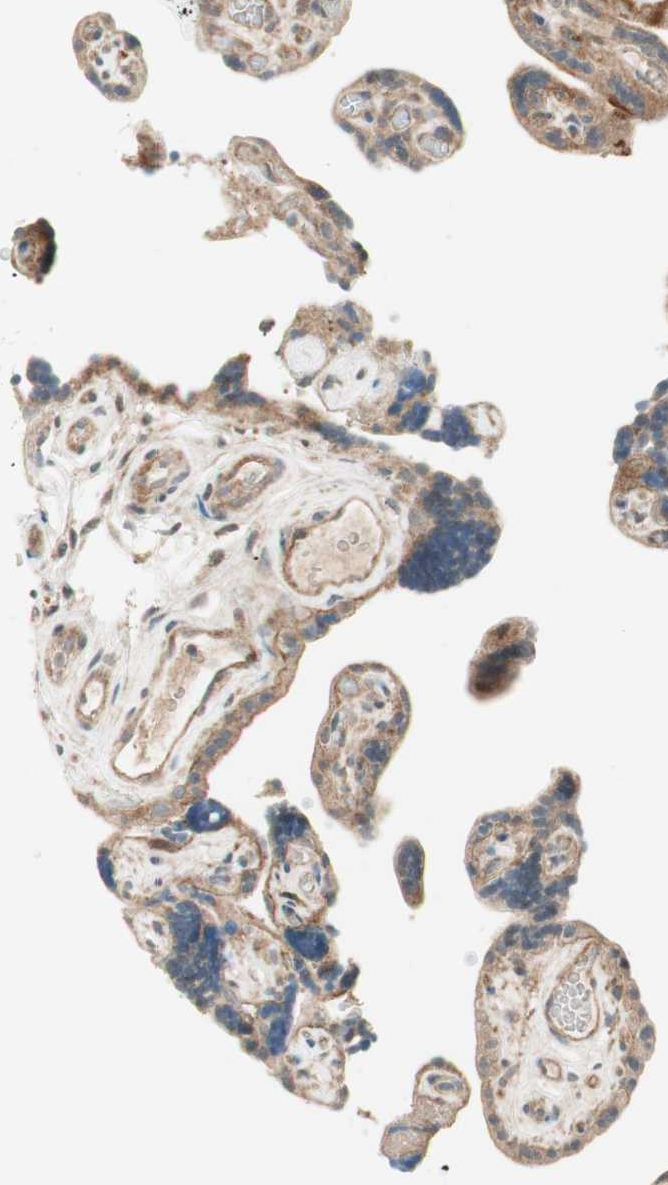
{"staining": {"intensity": "moderate", "quantity": ">75%", "location": "cytoplasmic/membranous"}, "tissue": "placenta", "cell_type": "Decidual cells", "image_type": "normal", "snomed": [{"axis": "morphology", "description": "Normal tissue, NOS"}, {"axis": "topography", "description": "Placenta"}], "caption": "Normal placenta exhibits moderate cytoplasmic/membranous positivity in approximately >75% of decidual cells, visualized by immunohistochemistry.", "gene": "ABI1", "patient": {"sex": "female", "age": 30}}